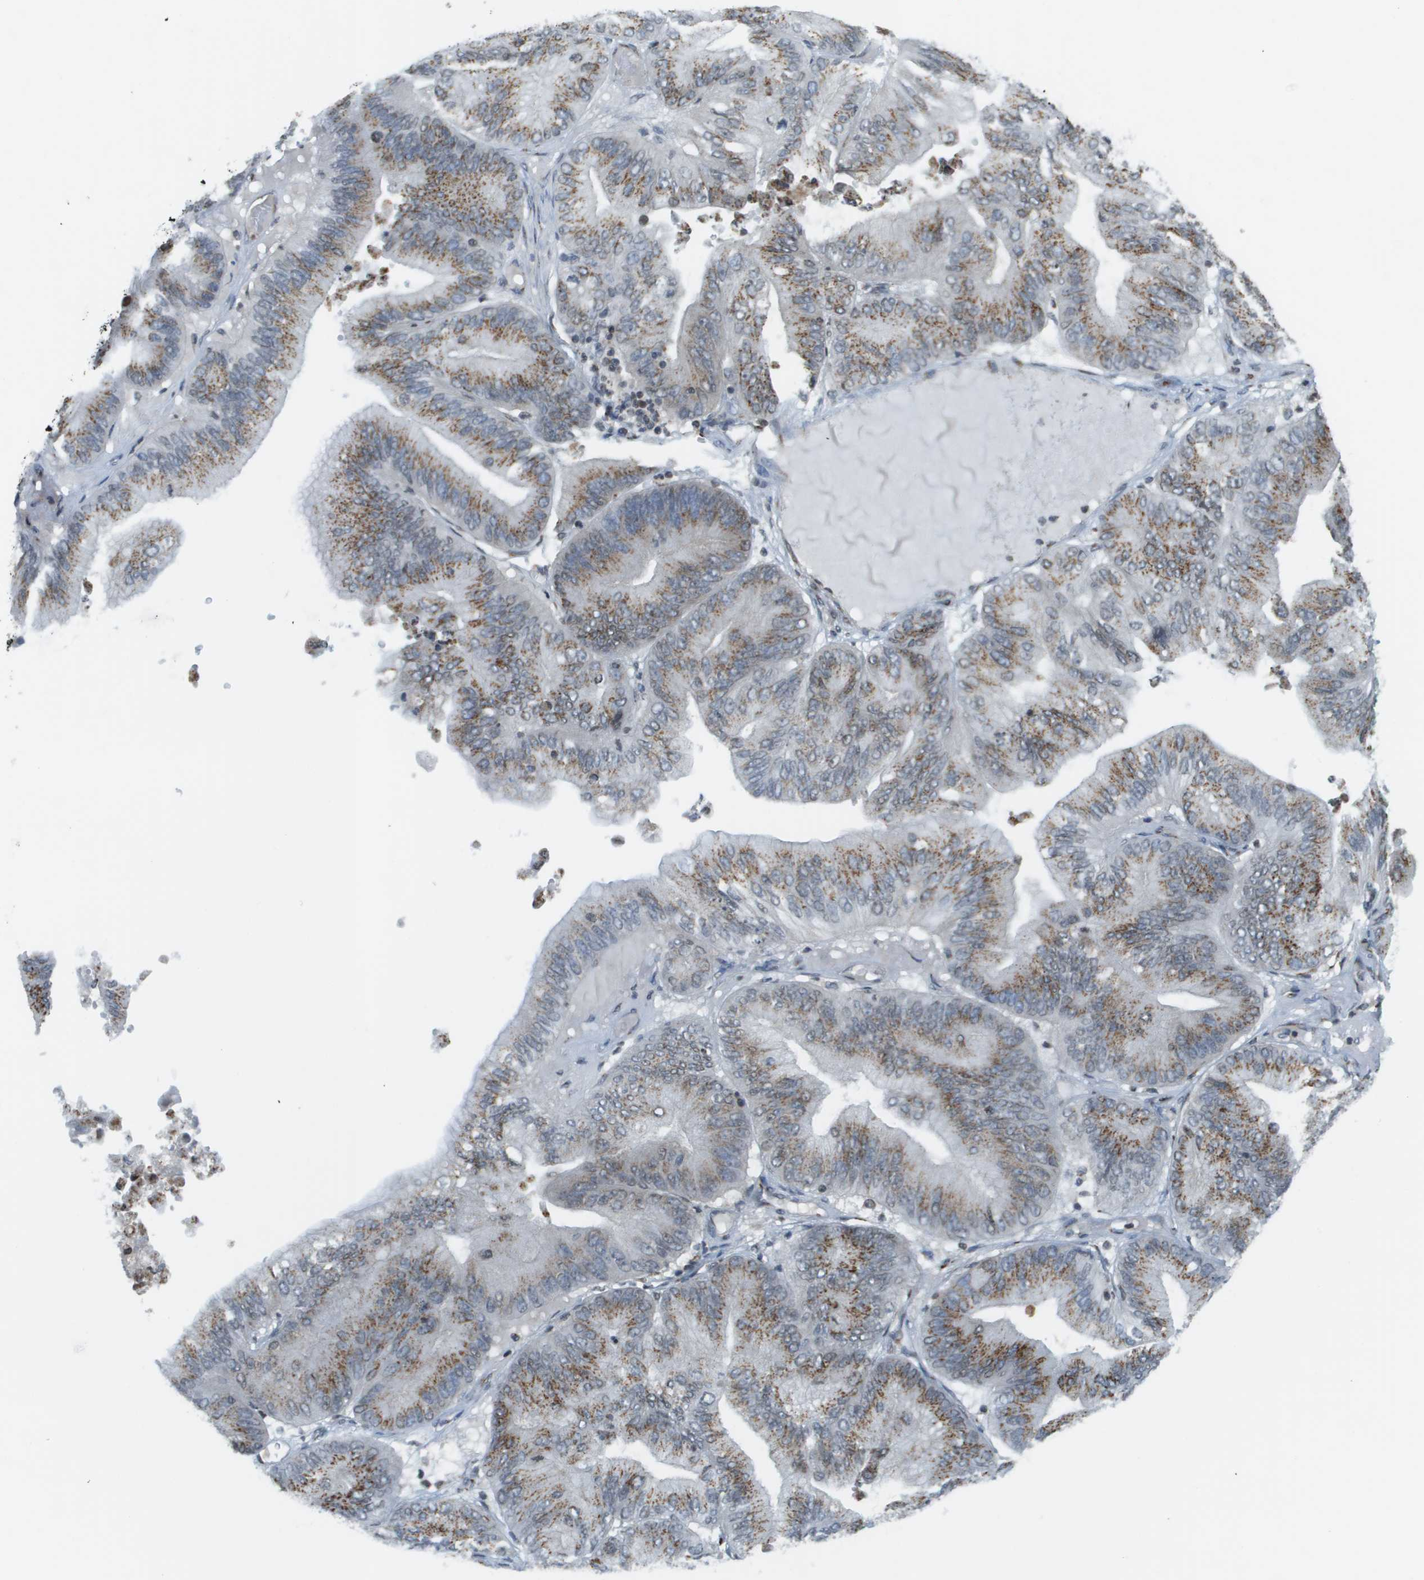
{"staining": {"intensity": "moderate", "quantity": ">75%", "location": "cytoplasmic/membranous"}, "tissue": "ovarian cancer", "cell_type": "Tumor cells", "image_type": "cancer", "snomed": [{"axis": "morphology", "description": "Cystadenocarcinoma, mucinous, NOS"}, {"axis": "topography", "description": "Ovary"}], "caption": "Ovarian cancer (mucinous cystadenocarcinoma) stained with immunohistochemistry exhibits moderate cytoplasmic/membranous expression in about >75% of tumor cells.", "gene": "EVC", "patient": {"sex": "female", "age": 61}}